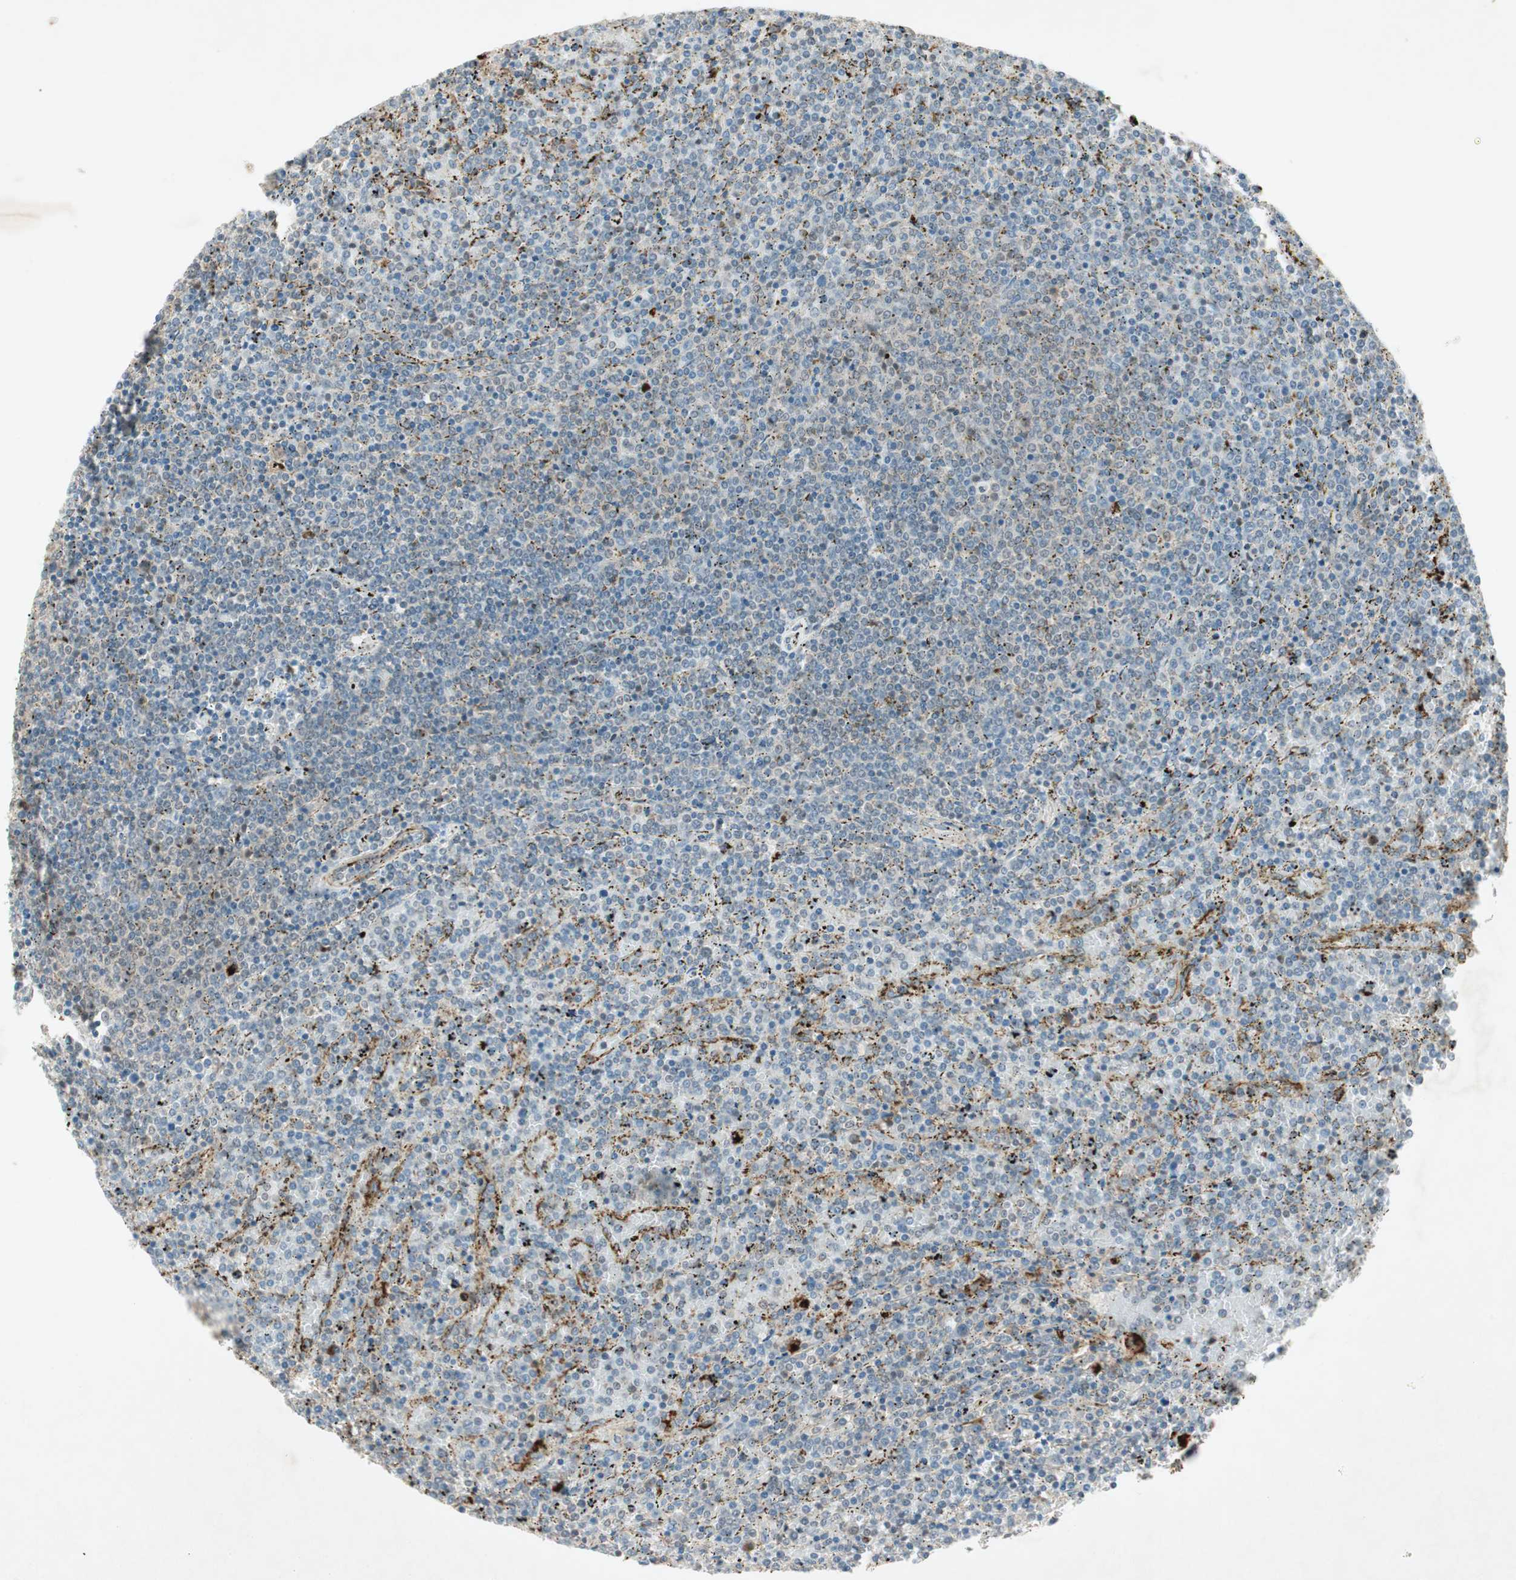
{"staining": {"intensity": "negative", "quantity": "none", "location": "none"}, "tissue": "lymphoma", "cell_type": "Tumor cells", "image_type": "cancer", "snomed": [{"axis": "morphology", "description": "Malignant lymphoma, non-Hodgkin's type, Low grade"}, {"axis": "topography", "description": "Spleen"}], "caption": "Histopathology image shows no significant protein expression in tumor cells of lymphoma.", "gene": "RNGTT", "patient": {"sex": "female", "age": 77}}